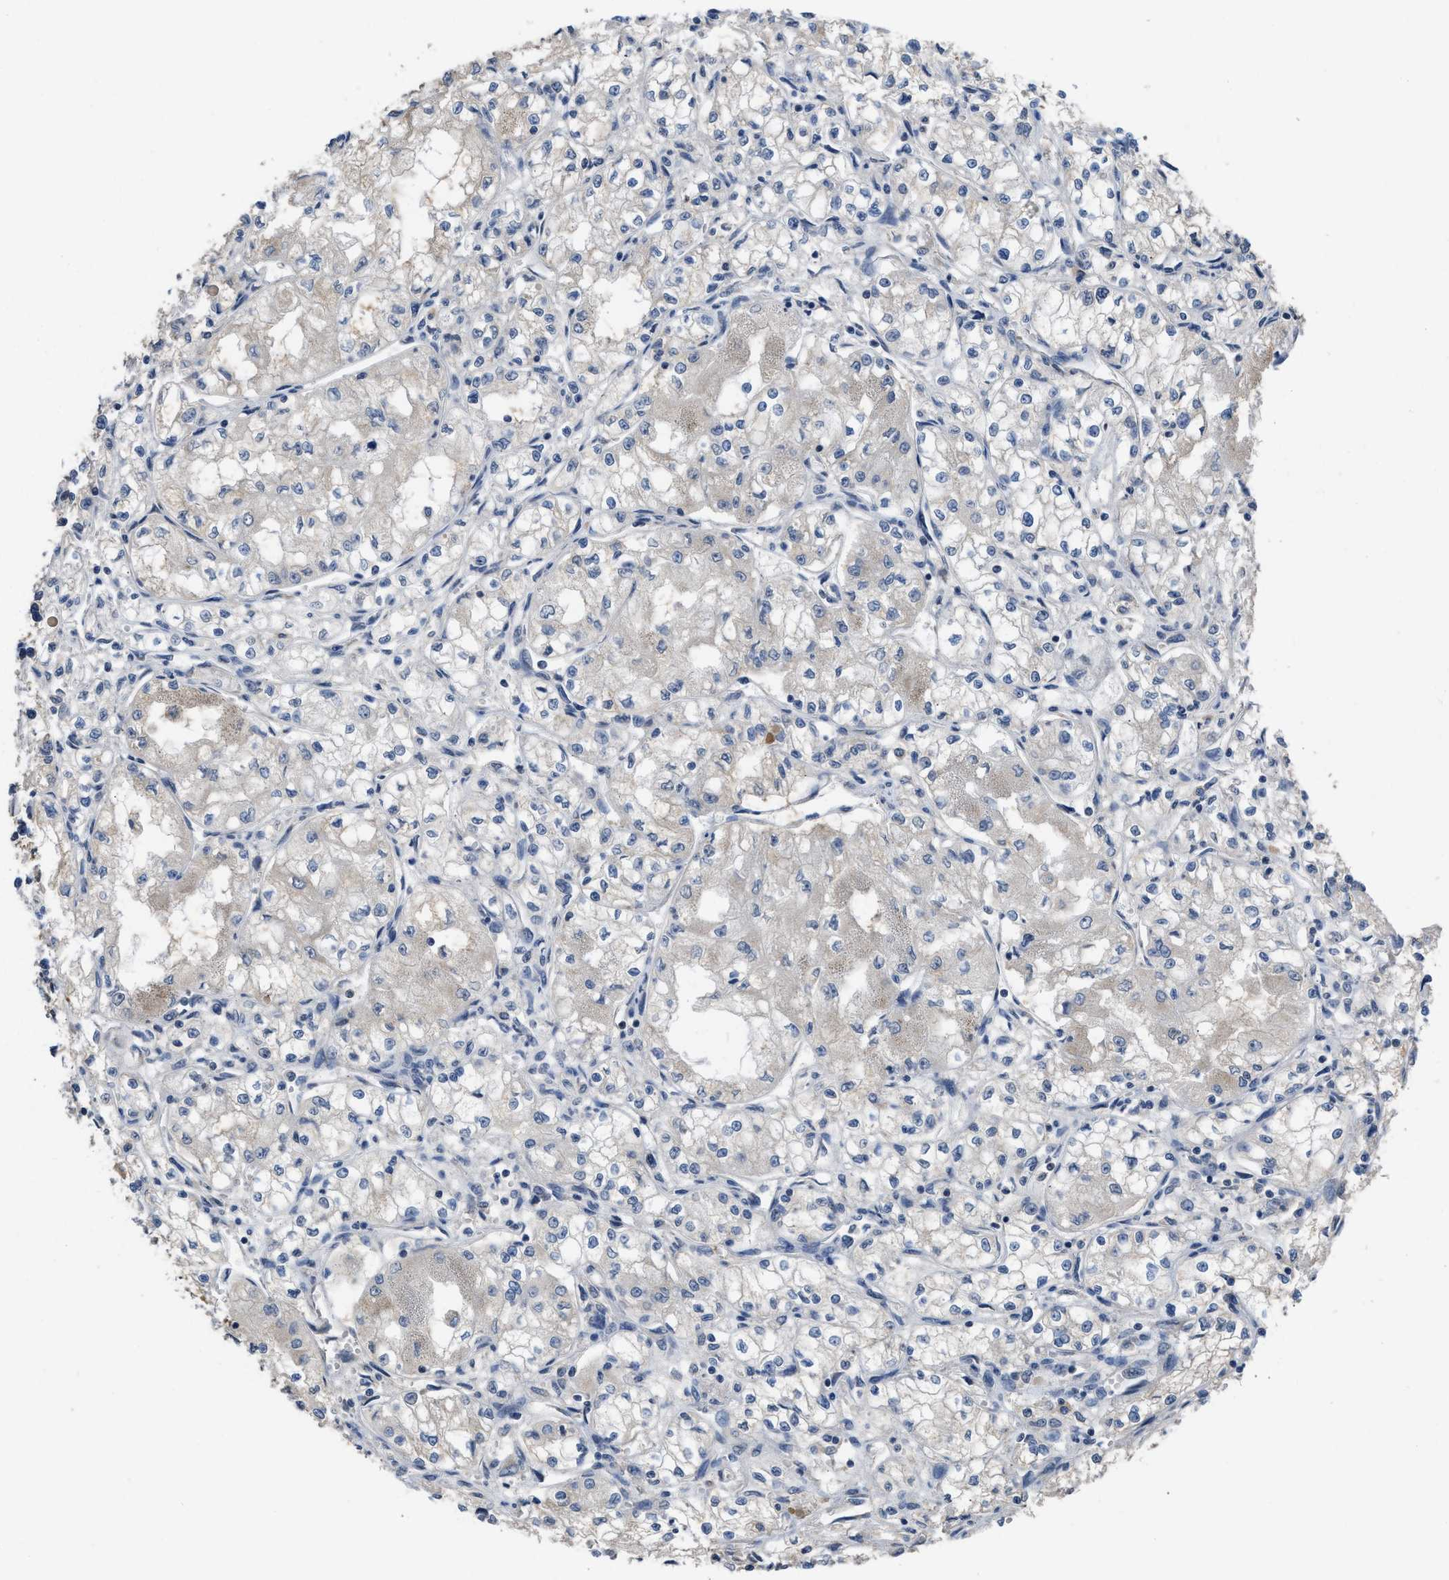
{"staining": {"intensity": "negative", "quantity": "none", "location": "none"}, "tissue": "renal cancer", "cell_type": "Tumor cells", "image_type": "cancer", "snomed": [{"axis": "morphology", "description": "Normal tissue, NOS"}, {"axis": "morphology", "description": "Adenocarcinoma, NOS"}, {"axis": "topography", "description": "Kidney"}], "caption": "This is a micrograph of IHC staining of renal cancer (adenocarcinoma), which shows no expression in tumor cells.", "gene": "TERF2IP", "patient": {"sex": "male", "age": 59}}